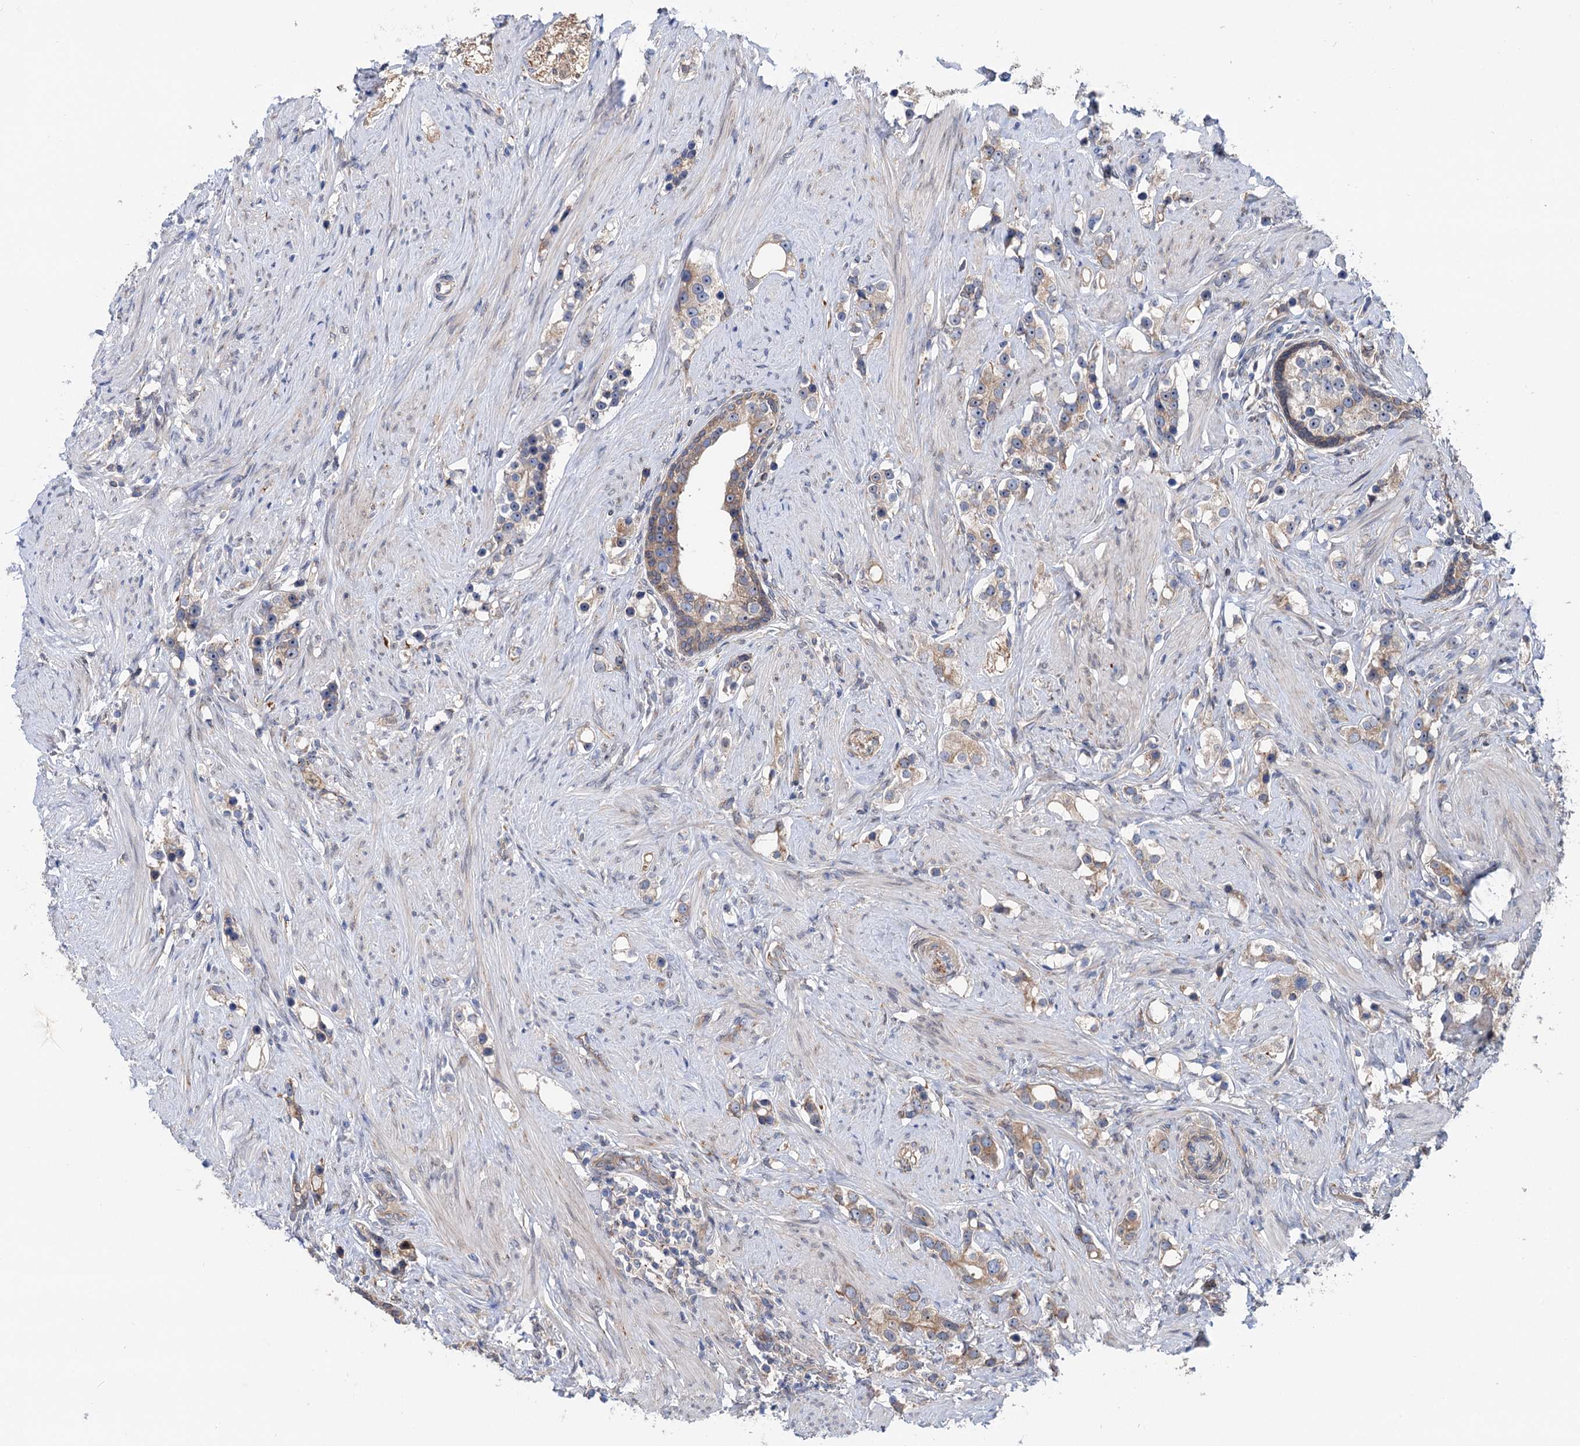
{"staining": {"intensity": "moderate", "quantity": ">75%", "location": "cytoplasmic/membranous"}, "tissue": "prostate cancer", "cell_type": "Tumor cells", "image_type": "cancer", "snomed": [{"axis": "morphology", "description": "Adenocarcinoma, High grade"}, {"axis": "topography", "description": "Prostate"}], "caption": "Prostate cancer was stained to show a protein in brown. There is medium levels of moderate cytoplasmic/membranous positivity in approximately >75% of tumor cells.", "gene": "PTDSS2", "patient": {"sex": "male", "age": 63}}